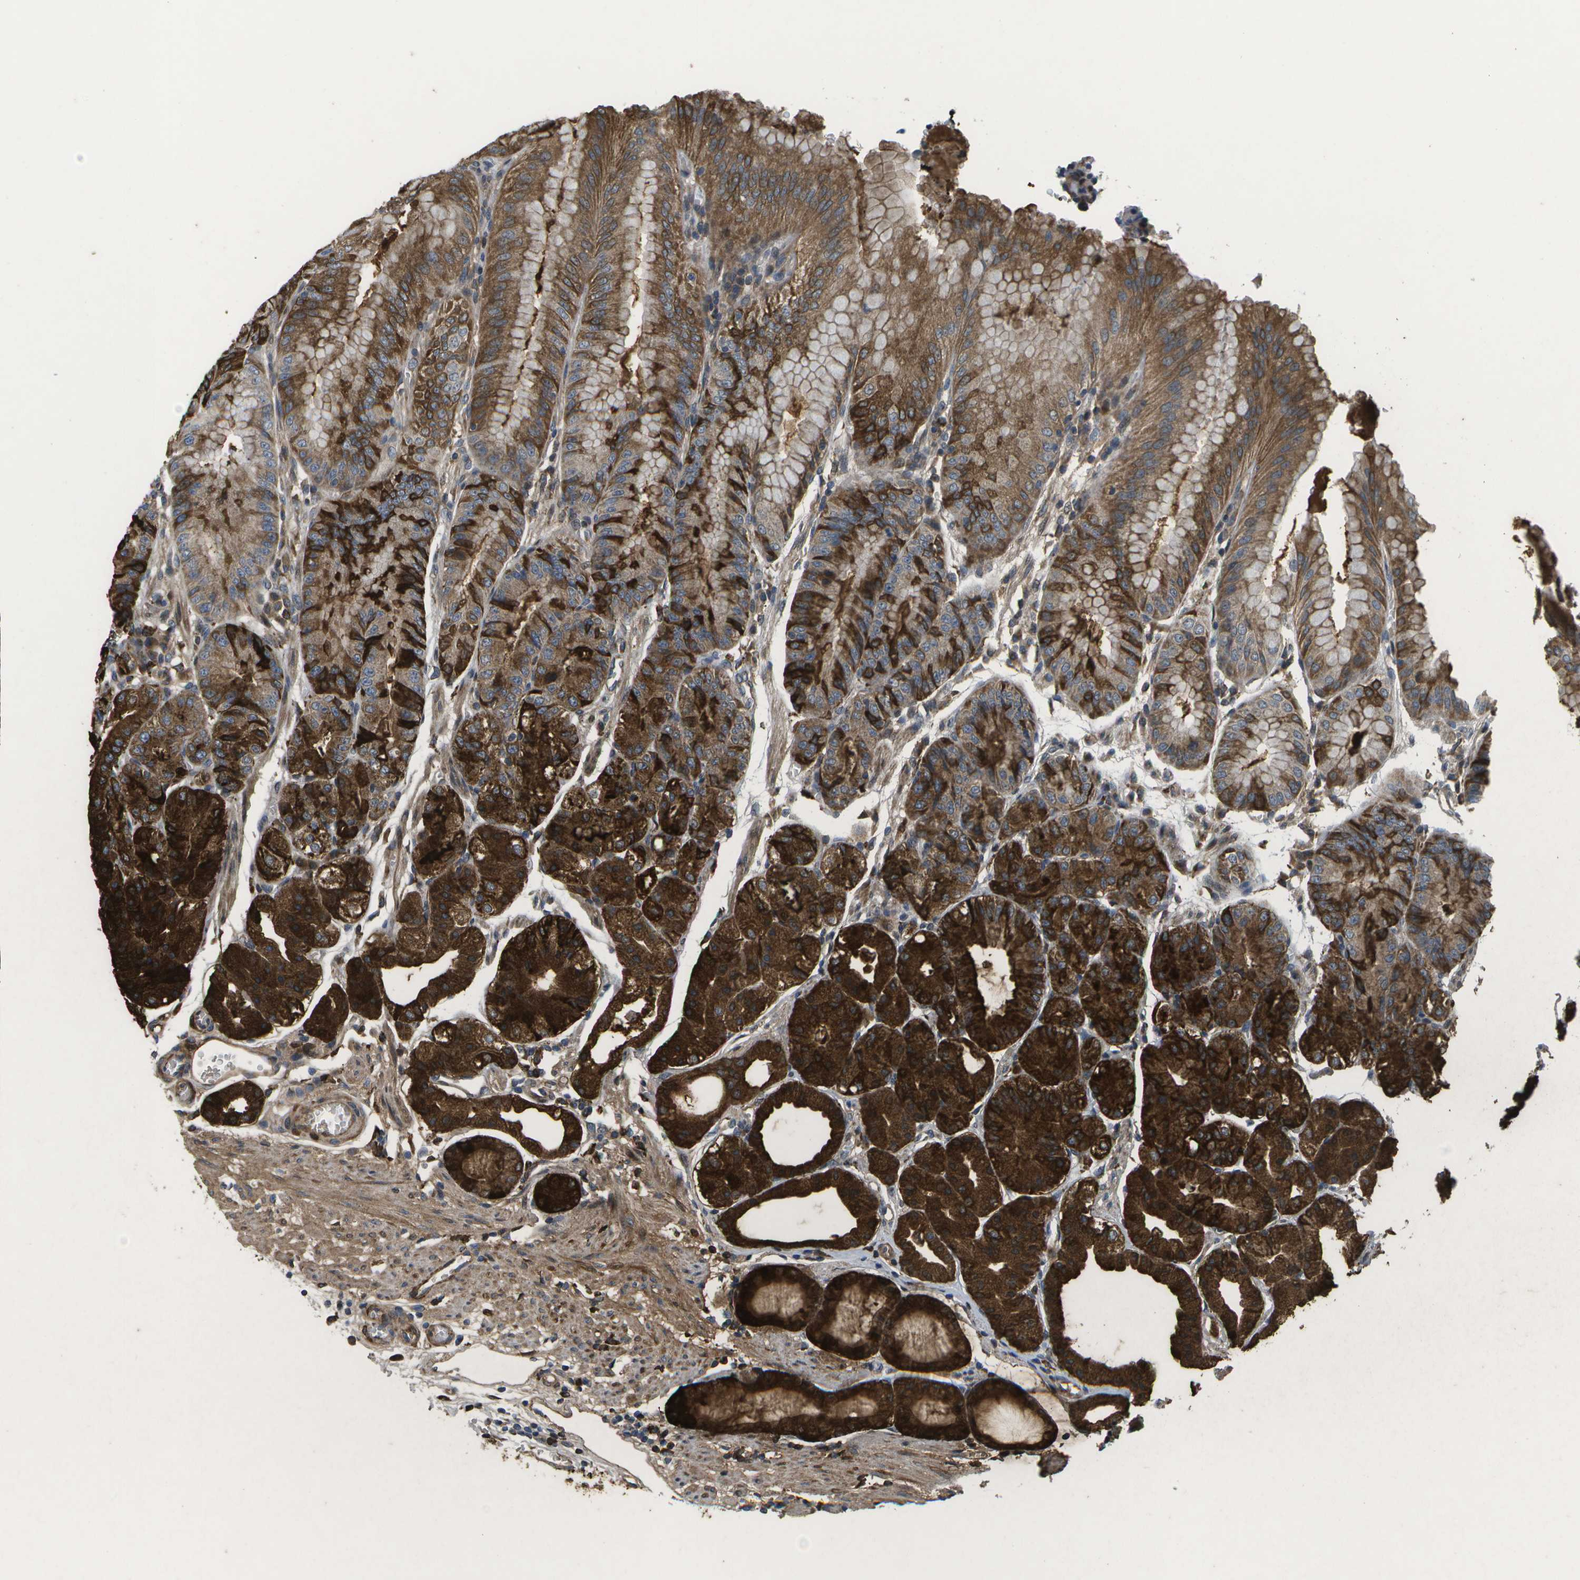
{"staining": {"intensity": "strong", "quantity": ">75%", "location": "cytoplasmic/membranous"}, "tissue": "stomach", "cell_type": "Glandular cells", "image_type": "normal", "snomed": [{"axis": "morphology", "description": "Normal tissue, NOS"}, {"axis": "topography", "description": "Stomach, lower"}], "caption": "Stomach stained for a protein reveals strong cytoplasmic/membranous positivity in glandular cells. The protein of interest is shown in brown color, while the nuclei are stained blue.", "gene": "HADHA", "patient": {"sex": "male", "age": 71}}